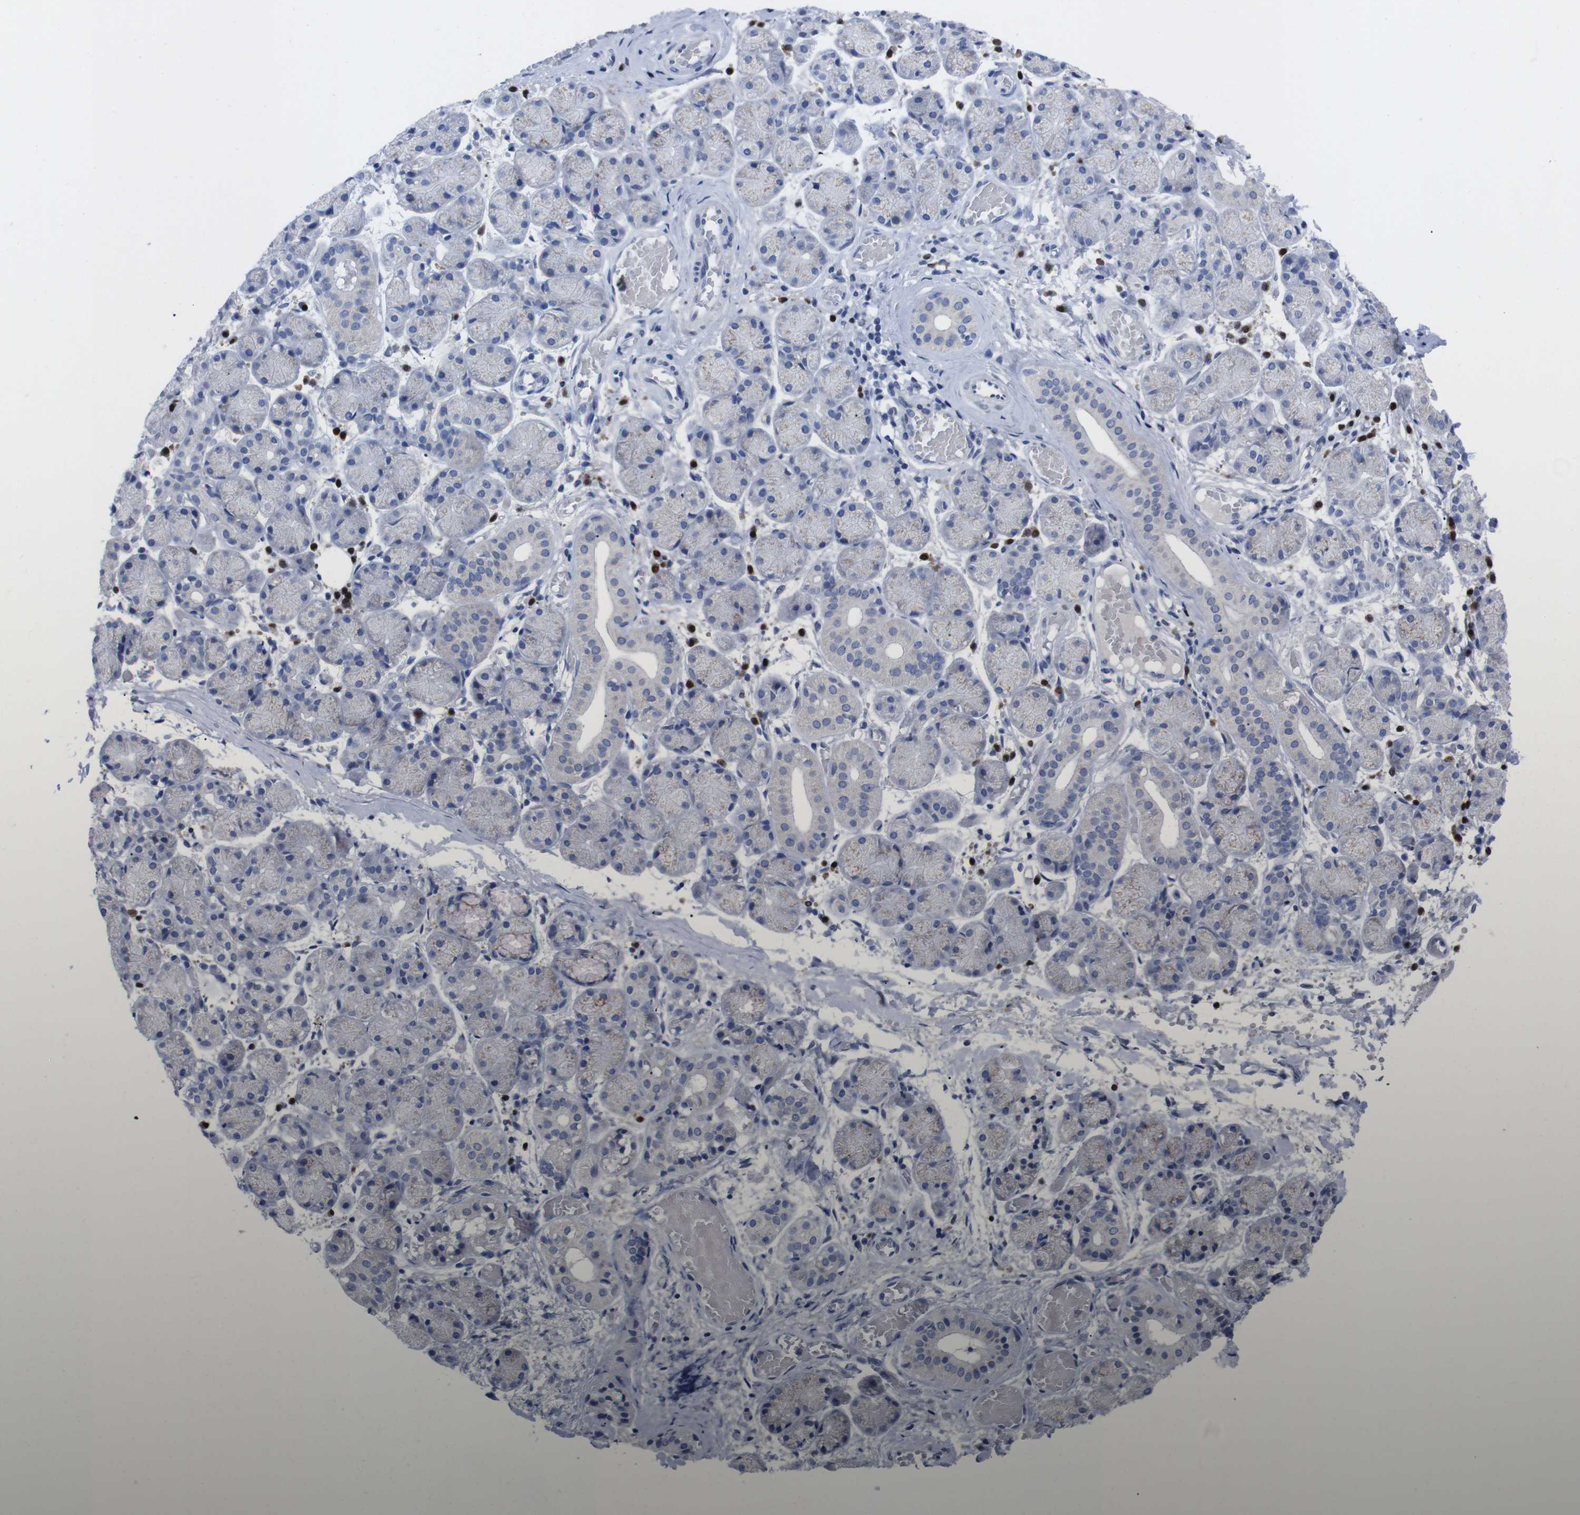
{"staining": {"intensity": "negative", "quantity": "none", "location": "none"}, "tissue": "salivary gland", "cell_type": "Glandular cells", "image_type": "normal", "snomed": [{"axis": "morphology", "description": "Normal tissue, NOS"}, {"axis": "topography", "description": "Salivary gland"}], "caption": "This micrograph is of unremarkable salivary gland stained with immunohistochemistry (IHC) to label a protein in brown with the nuclei are counter-stained blue. There is no expression in glandular cells.", "gene": "IRF4", "patient": {"sex": "female", "age": 24}}